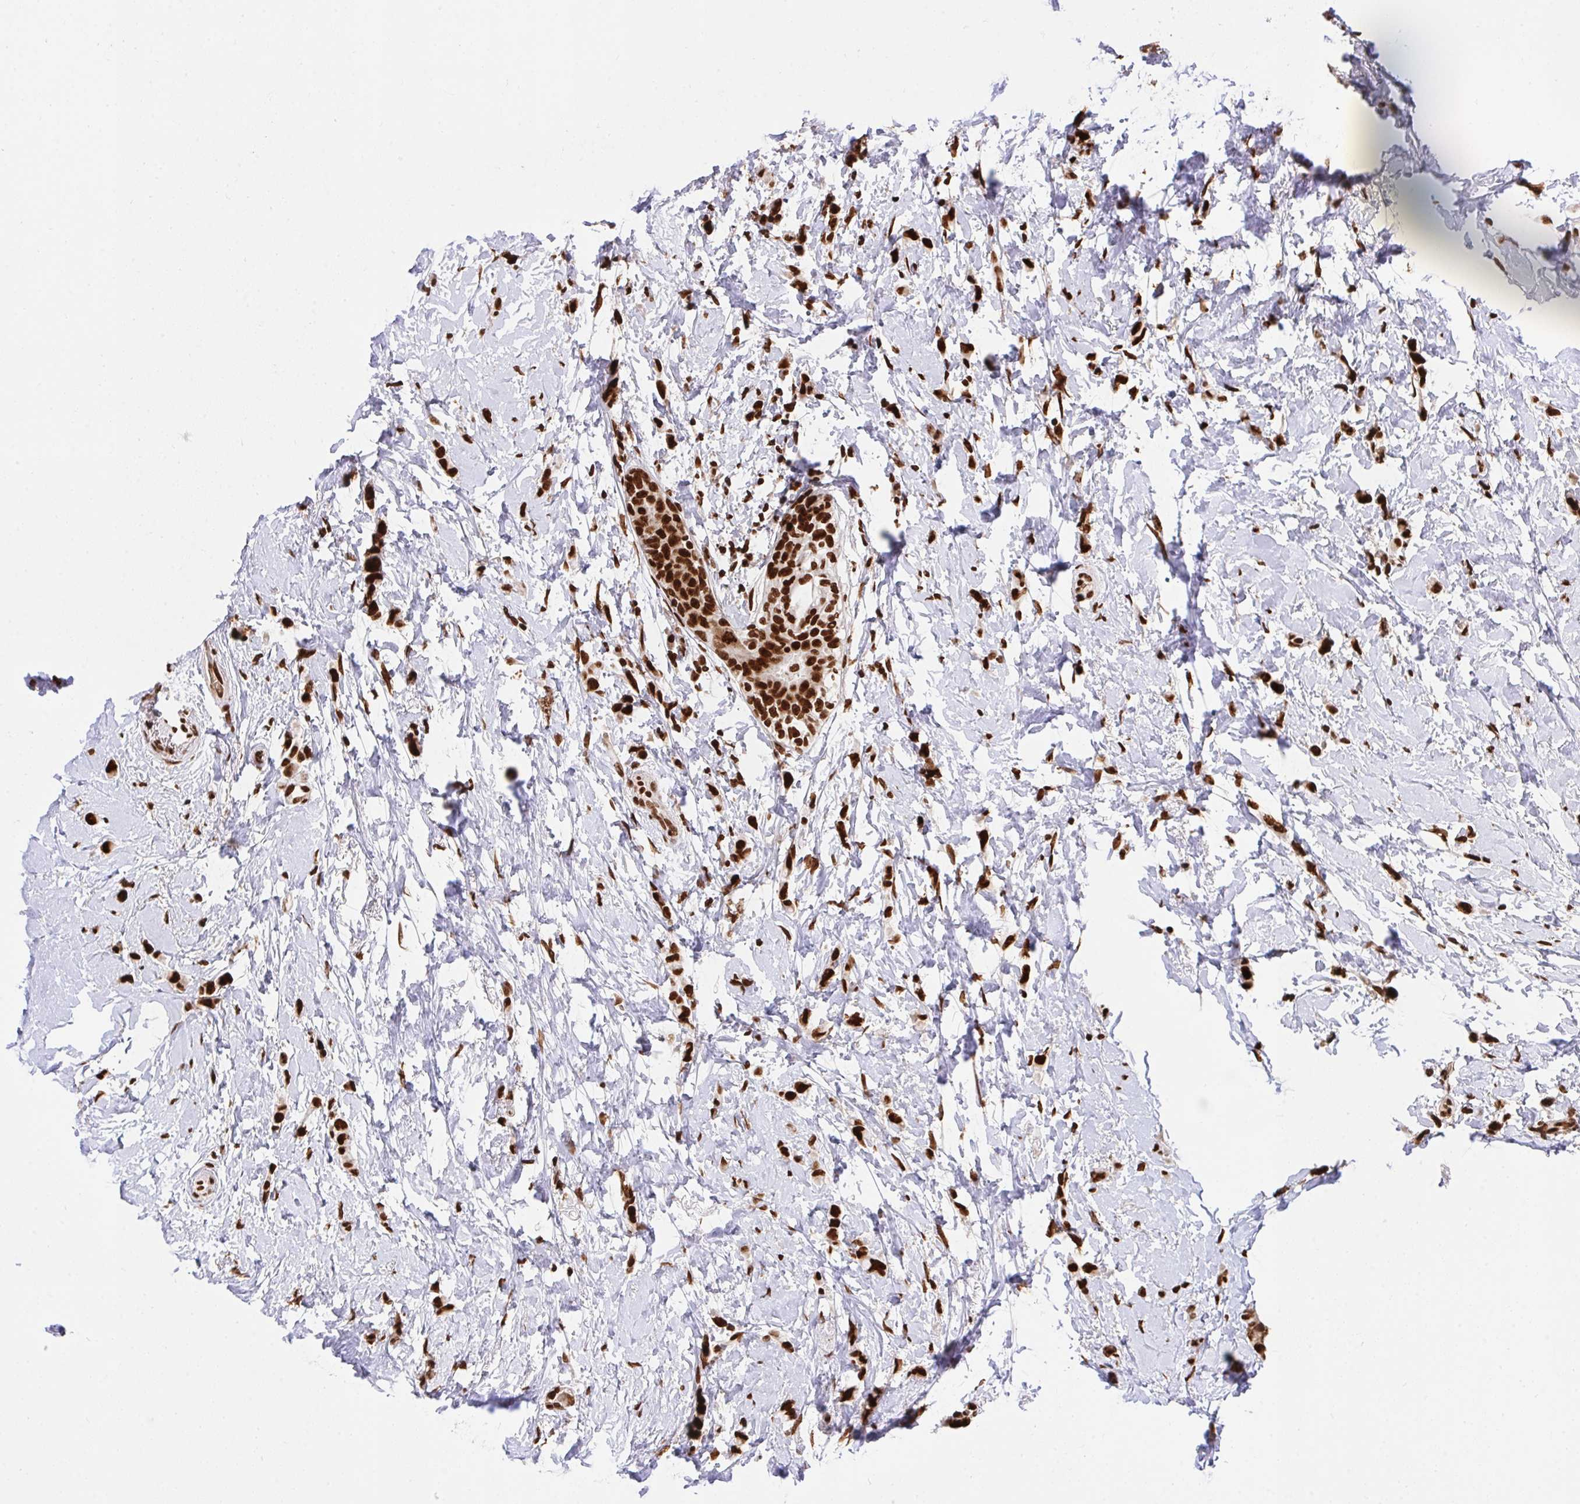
{"staining": {"intensity": "strong", "quantity": ">75%", "location": "nuclear"}, "tissue": "breast cancer", "cell_type": "Tumor cells", "image_type": "cancer", "snomed": [{"axis": "morphology", "description": "Lobular carcinoma"}, {"axis": "topography", "description": "Breast"}], "caption": "Human breast cancer (lobular carcinoma) stained for a protein (brown) displays strong nuclear positive expression in approximately >75% of tumor cells.", "gene": "HNRNPL", "patient": {"sex": "female", "age": 66}}